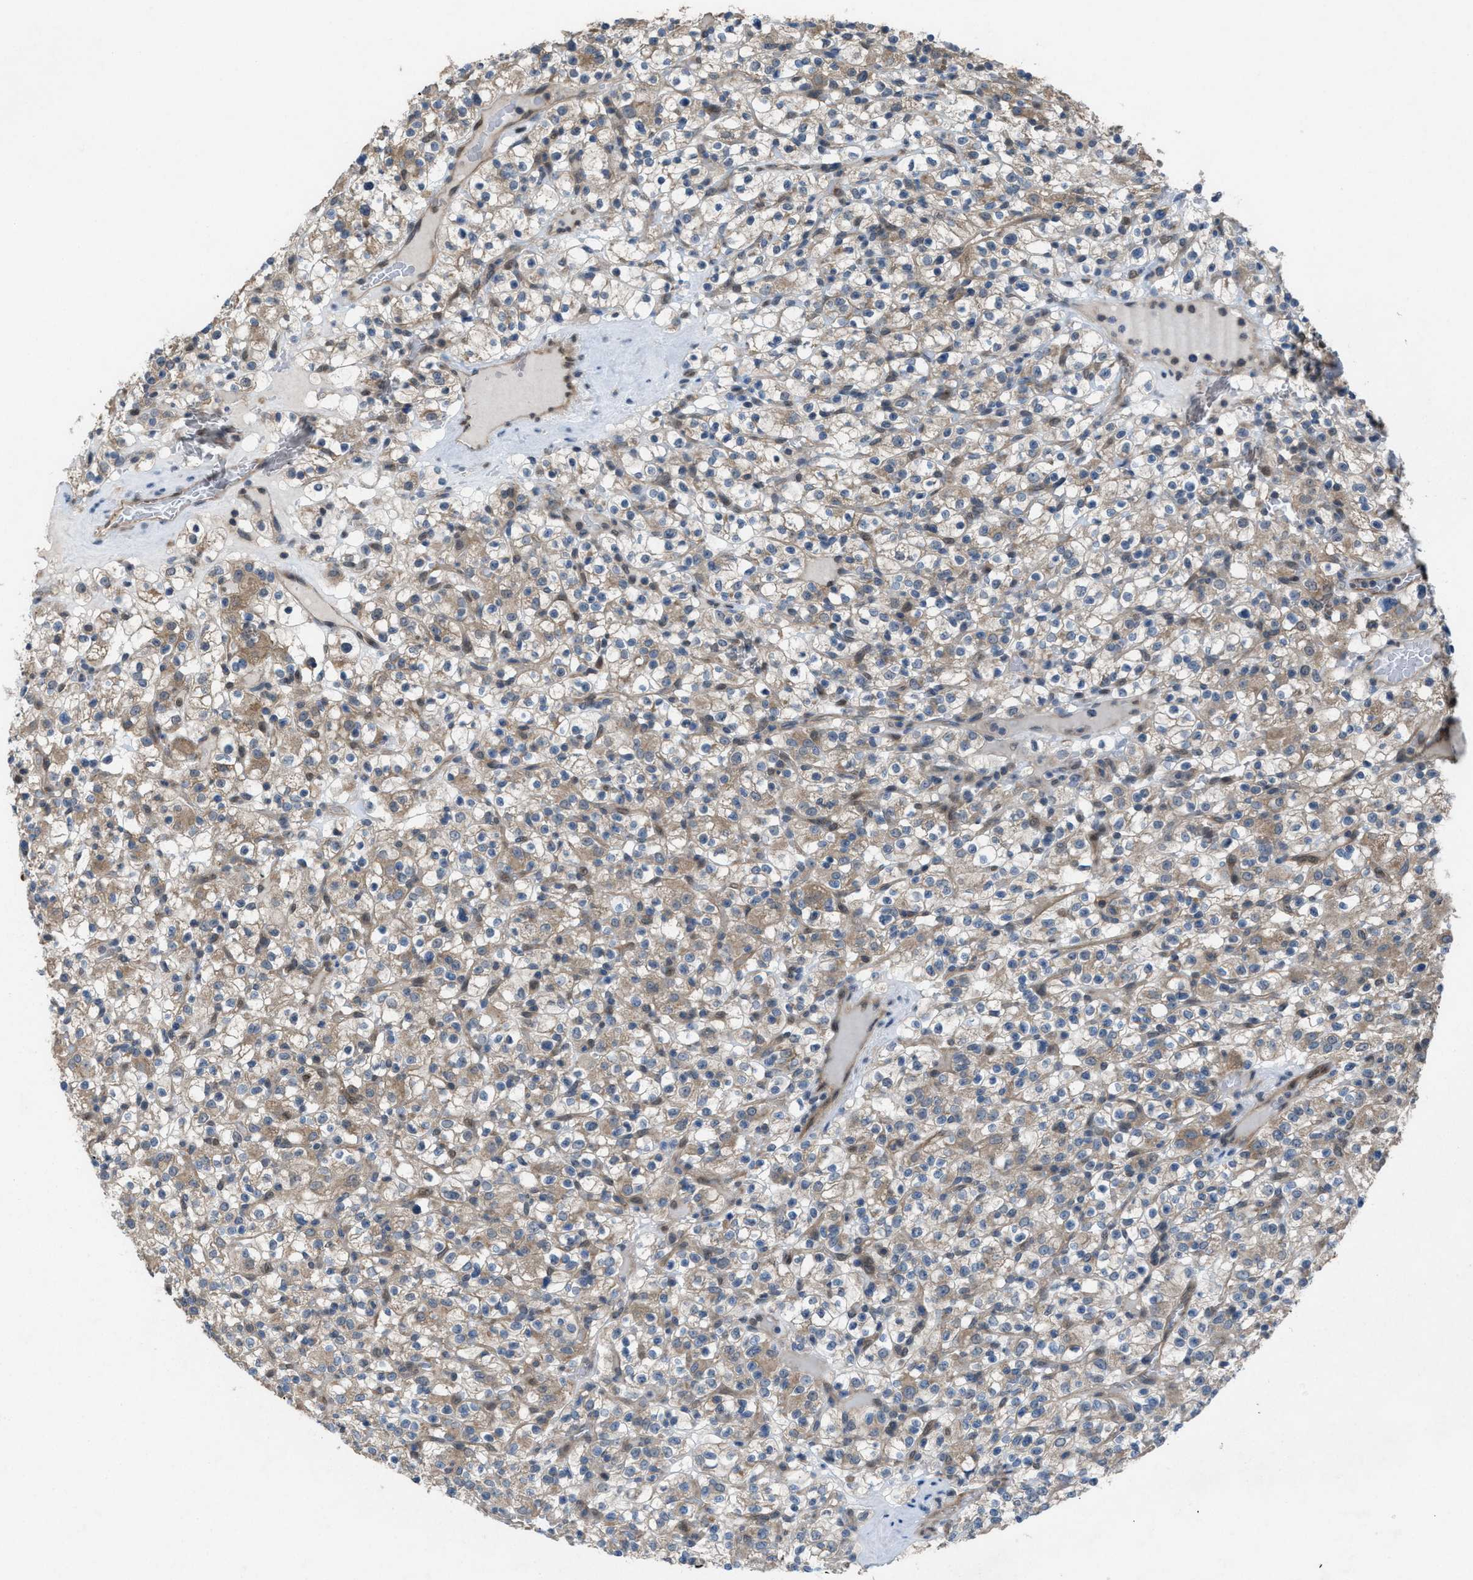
{"staining": {"intensity": "weak", "quantity": "<25%", "location": "cytoplasmic/membranous"}, "tissue": "renal cancer", "cell_type": "Tumor cells", "image_type": "cancer", "snomed": [{"axis": "morphology", "description": "Normal tissue, NOS"}, {"axis": "morphology", "description": "Adenocarcinoma, NOS"}, {"axis": "topography", "description": "Kidney"}], "caption": "A histopathology image of renal cancer stained for a protein exhibits no brown staining in tumor cells.", "gene": "PLAA", "patient": {"sex": "female", "age": 72}}